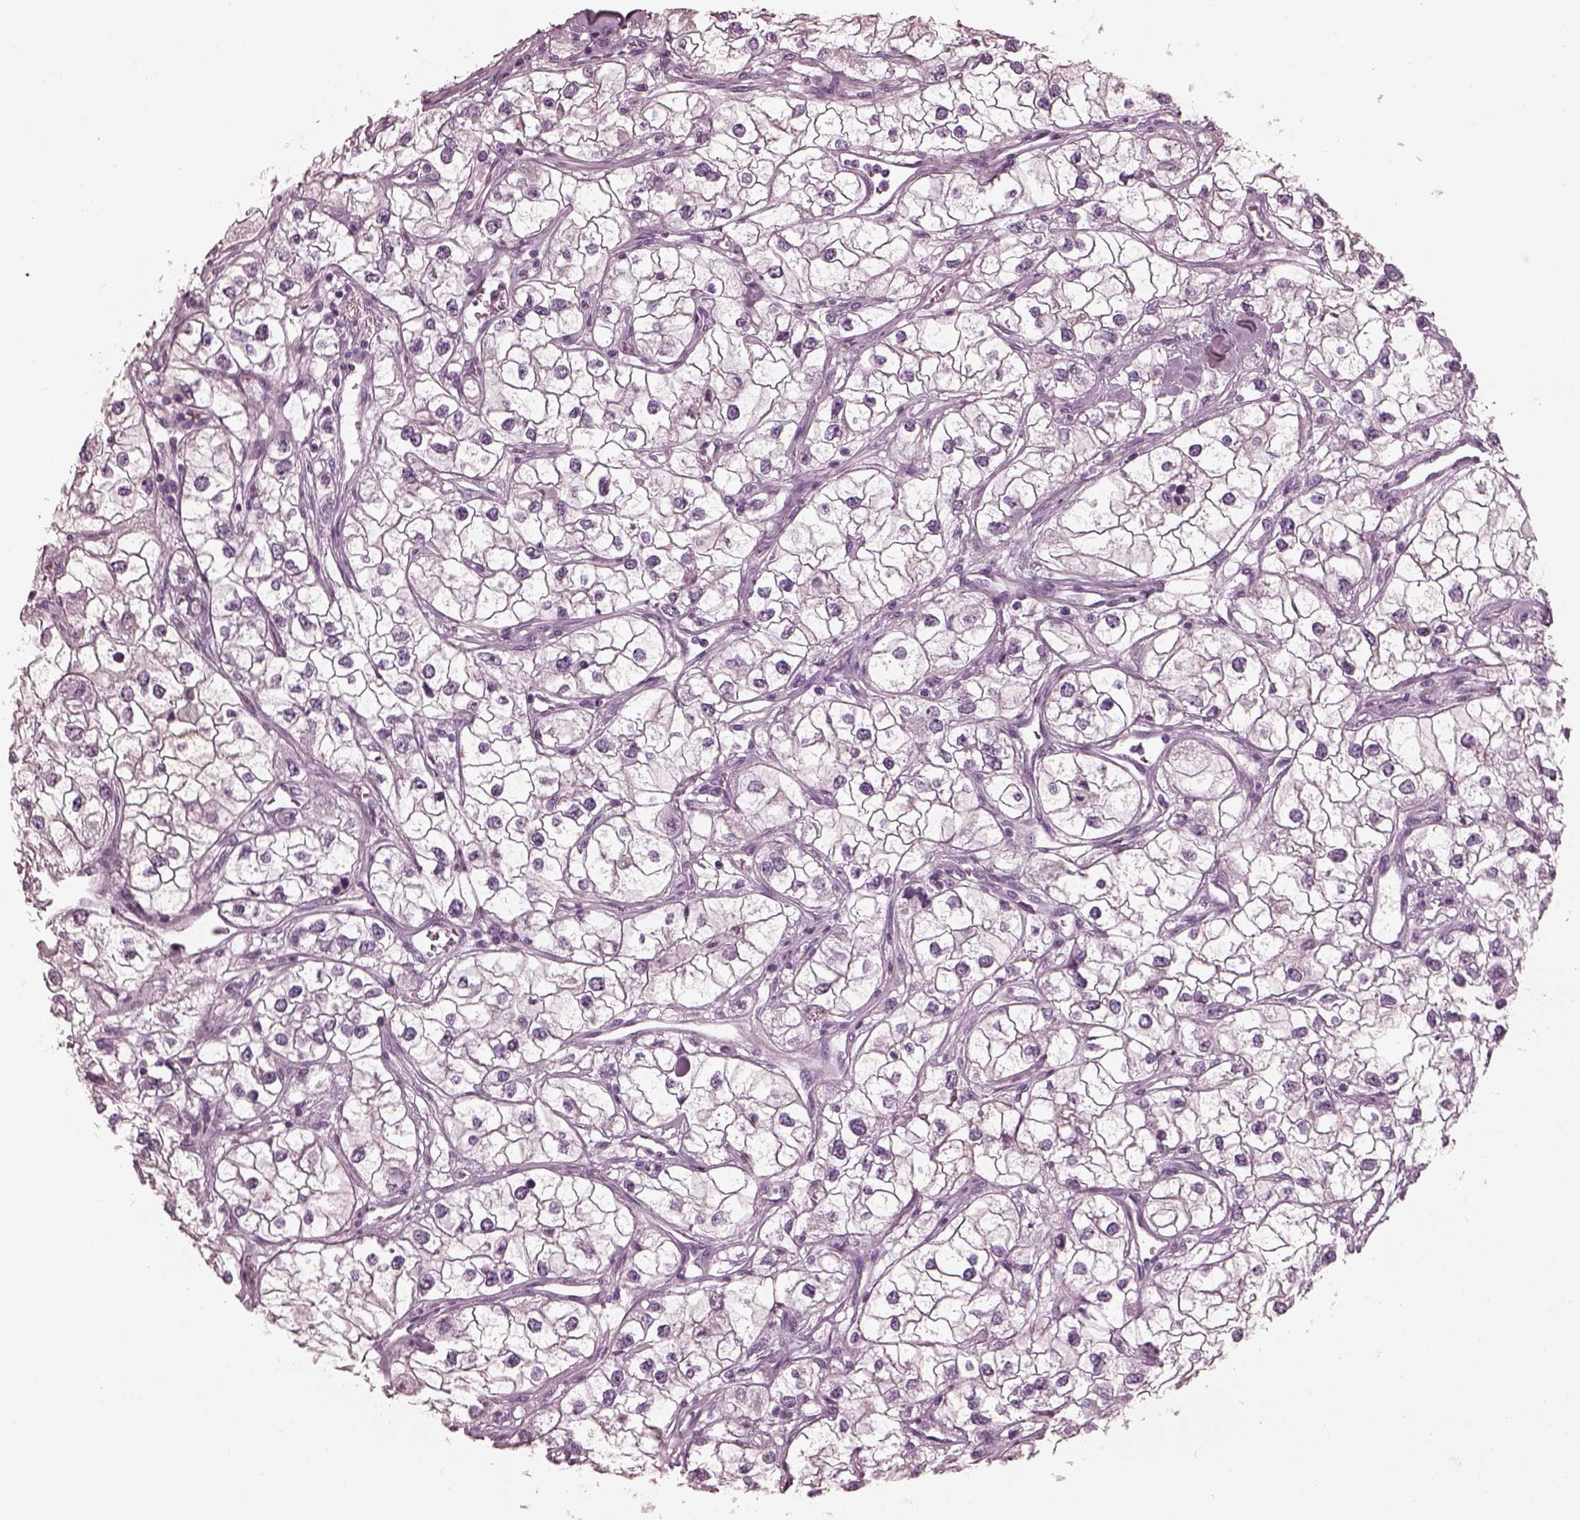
{"staining": {"intensity": "negative", "quantity": "none", "location": "none"}, "tissue": "renal cancer", "cell_type": "Tumor cells", "image_type": "cancer", "snomed": [{"axis": "morphology", "description": "Adenocarcinoma, NOS"}, {"axis": "topography", "description": "Kidney"}], "caption": "DAB immunohistochemical staining of human renal cancer (adenocarcinoma) exhibits no significant positivity in tumor cells. Nuclei are stained in blue.", "gene": "FABP9", "patient": {"sex": "male", "age": 59}}